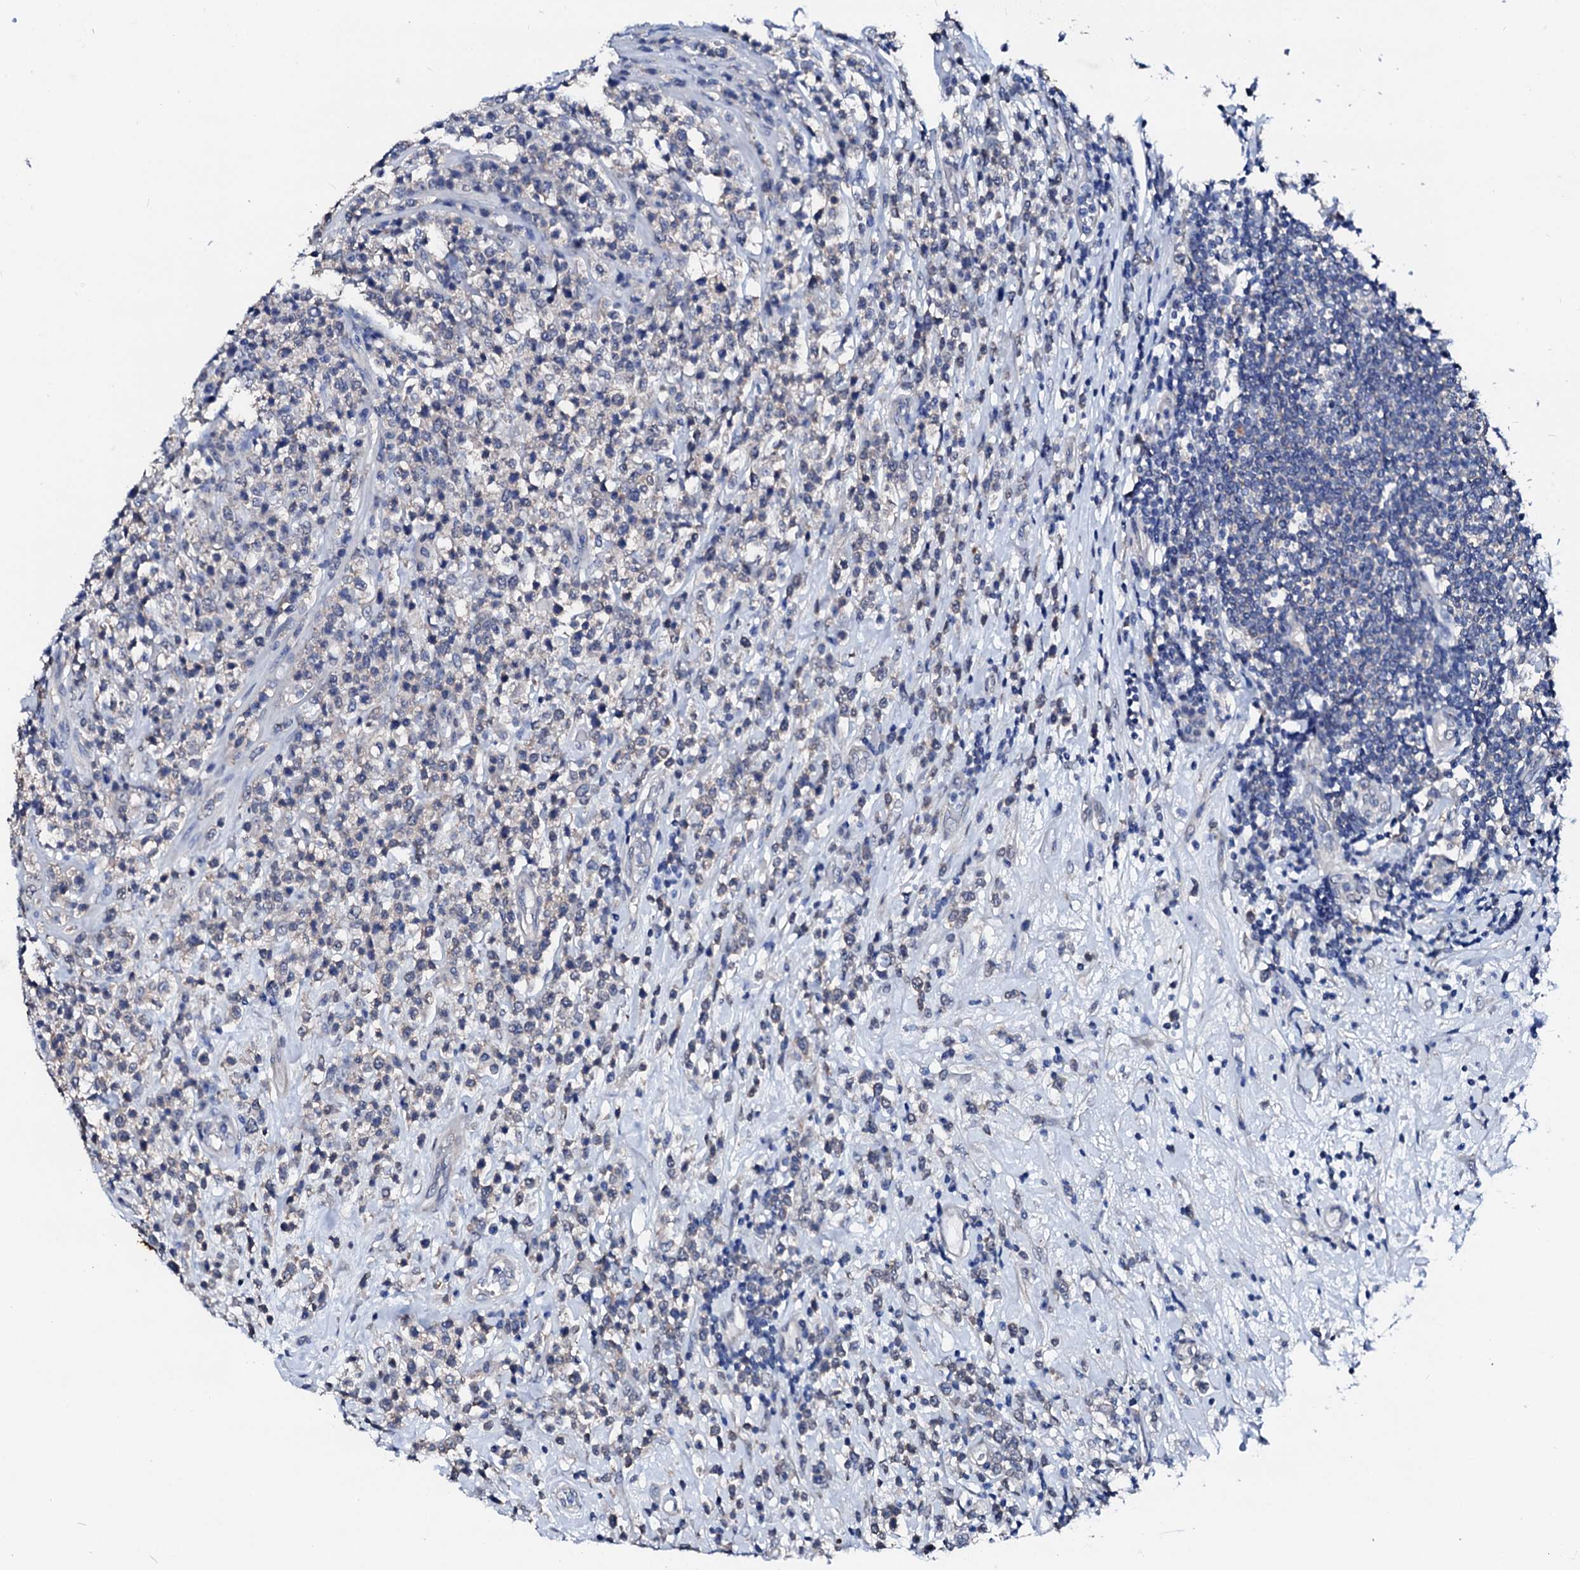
{"staining": {"intensity": "negative", "quantity": "none", "location": "none"}, "tissue": "lymphoma", "cell_type": "Tumor cells", "image_type": "cancer", "snomed": [{"axis": "morphology", "description": "Malignant lymphoma, non-Hodgkin's type, High grade"}, {"axis": "topography", "description": "Colon"}], "caption": "IHC photomicrograph of neoplastic tissue: human high-grade malignant lymphoma, non-Hodgkin's type stained with DAB (3,3'-diaminobenzidine) displays no significant protein positivity in tumor cells.", "gene": "CSN2", "patient": {"sex": "female", "age": 53}}